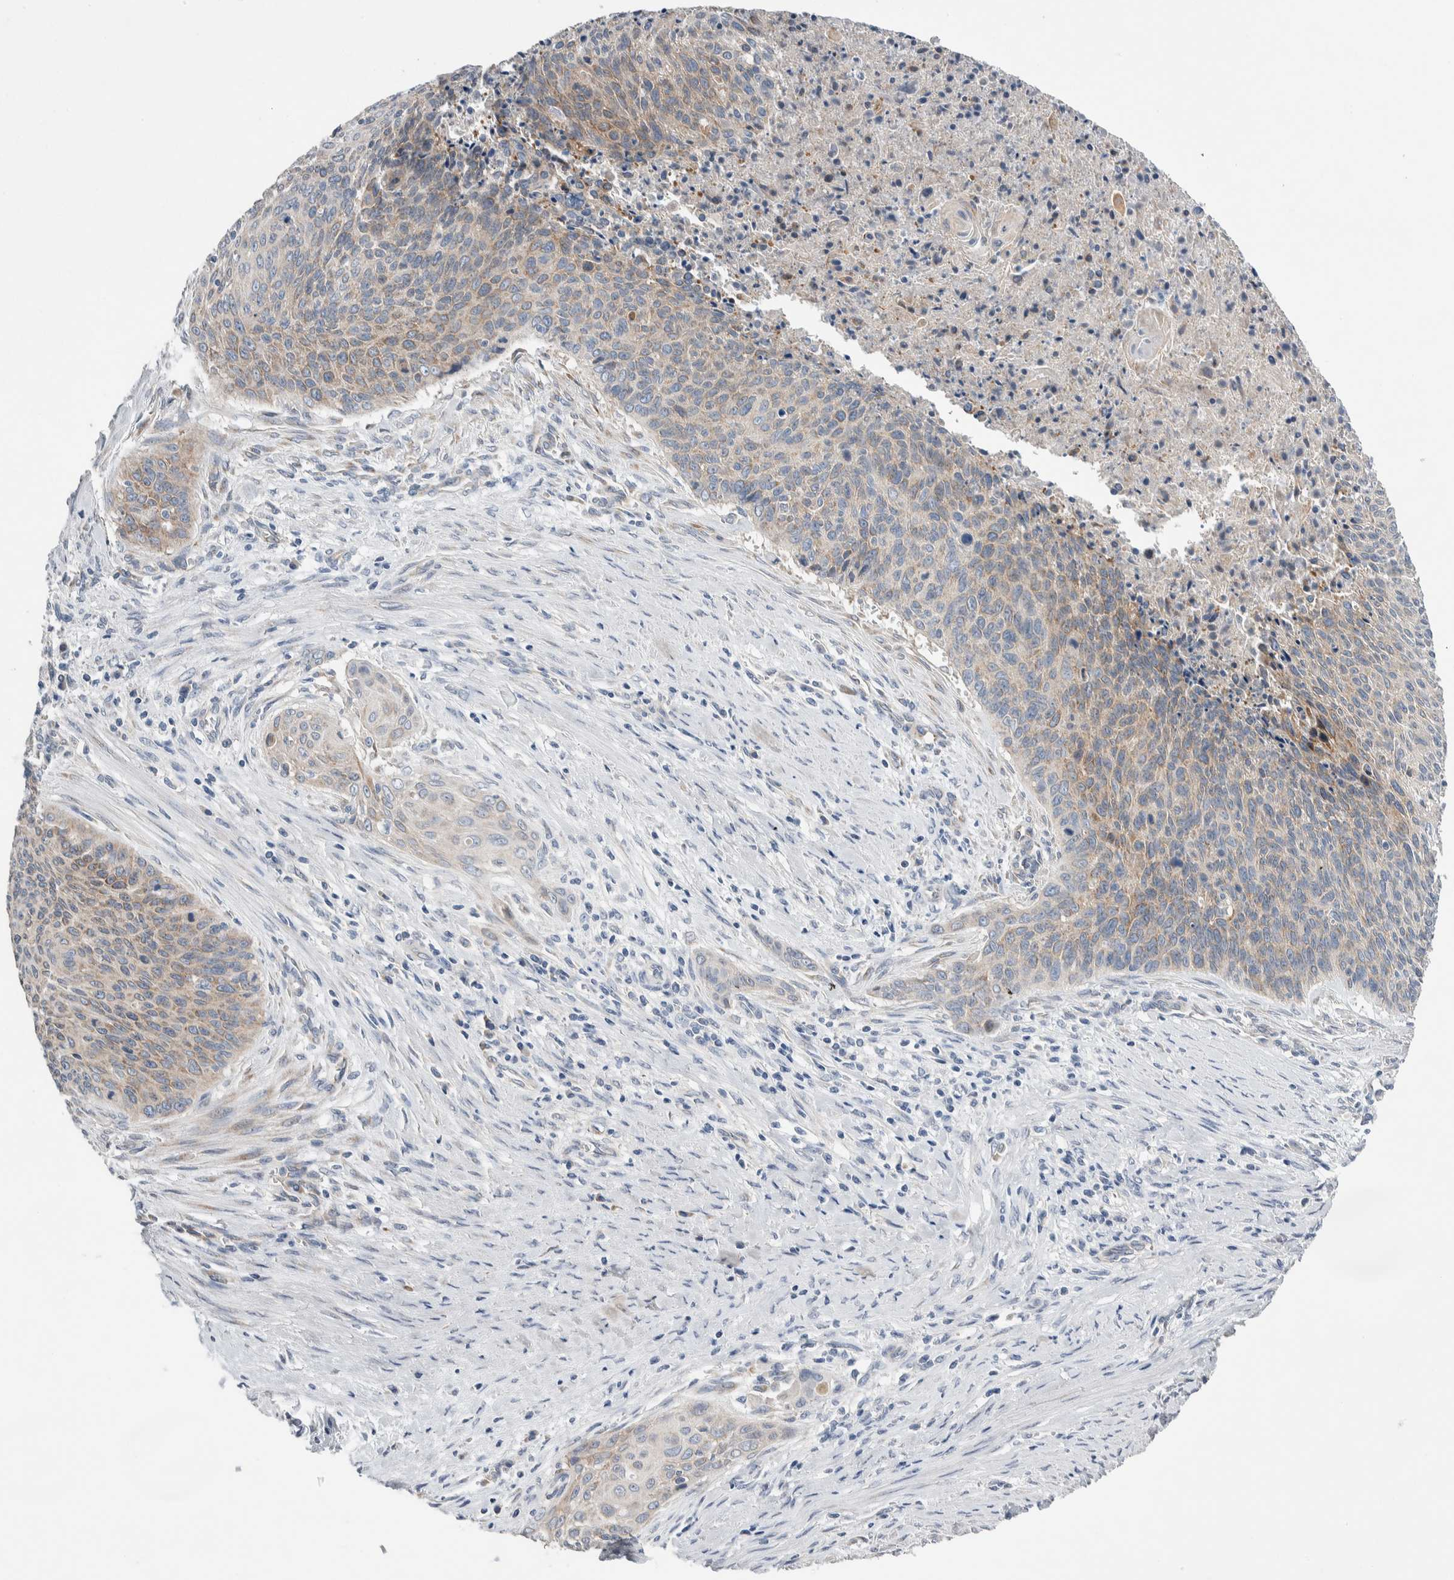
{"staining": {"intensity": "weak", "quantity": "25%-75%", "location": "cytoplasmic/membranous"}, "tissue": "cervical cancer", "cell_type": "Tumor cells", "image_type": "cancer", "snomed": [{"axis": "morphology", "description": "Squamous cell carcinoma, NOS"}, {"axis": "topography", "description": "Cervix"}], "caption": "IHC photomicrograph of neoplastic tissue: cervical cancer (squamous cell carcinoma) stained using IHC displays low levels of weak protein expression localized specifically in the cytoplasmic/membranous of tumor cells, appearing as a cytoplasmic/membranous brown color.", "gene": "RACK1", "patient": {"sex": "female", "age": 55}}